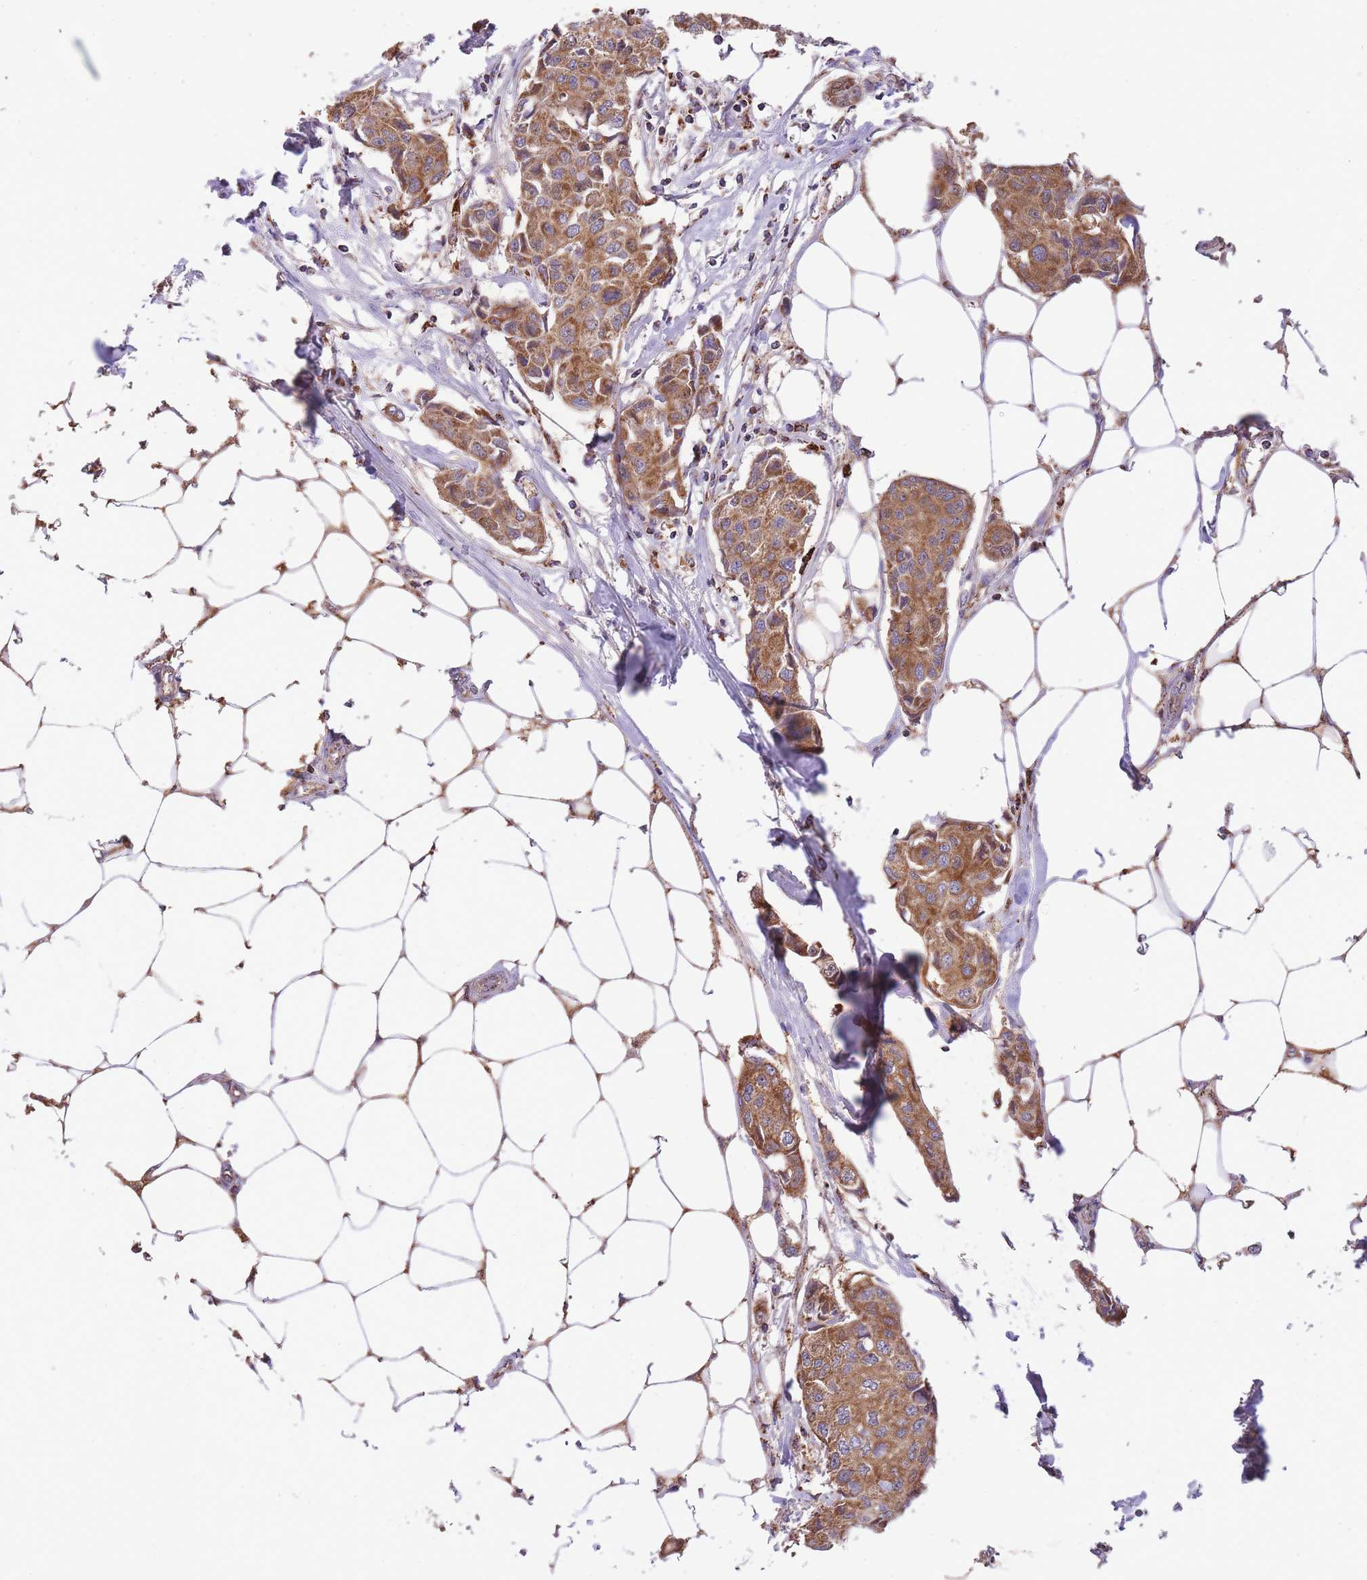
{"staining": {"intensity": "strong", "quantity": ">75%", "location": "cytoplasmic/membranous"}, "tissue": "breast cancer", "cell_type": "Tumor cells", "image_type": "cancer", "snomed": [{"axis": "morphology", "description": "Duct carcinoma"}, {"axis": "topography", "description": "Breast"}, {"axis": "topography", "description": "Lymph node"}], "caption": "A photomicrograph of human breast cancer (intraductal carcinoma) stained for a protein reveals strong cytoplasmic/membranous brown staining in tumor cells. (DAB (3,3'-diaminobenzidine) IHC with brightfield microscopy, high magnification).", "gene": "ST3GAL3", "patient": {"sex": "female", "age": 80}}